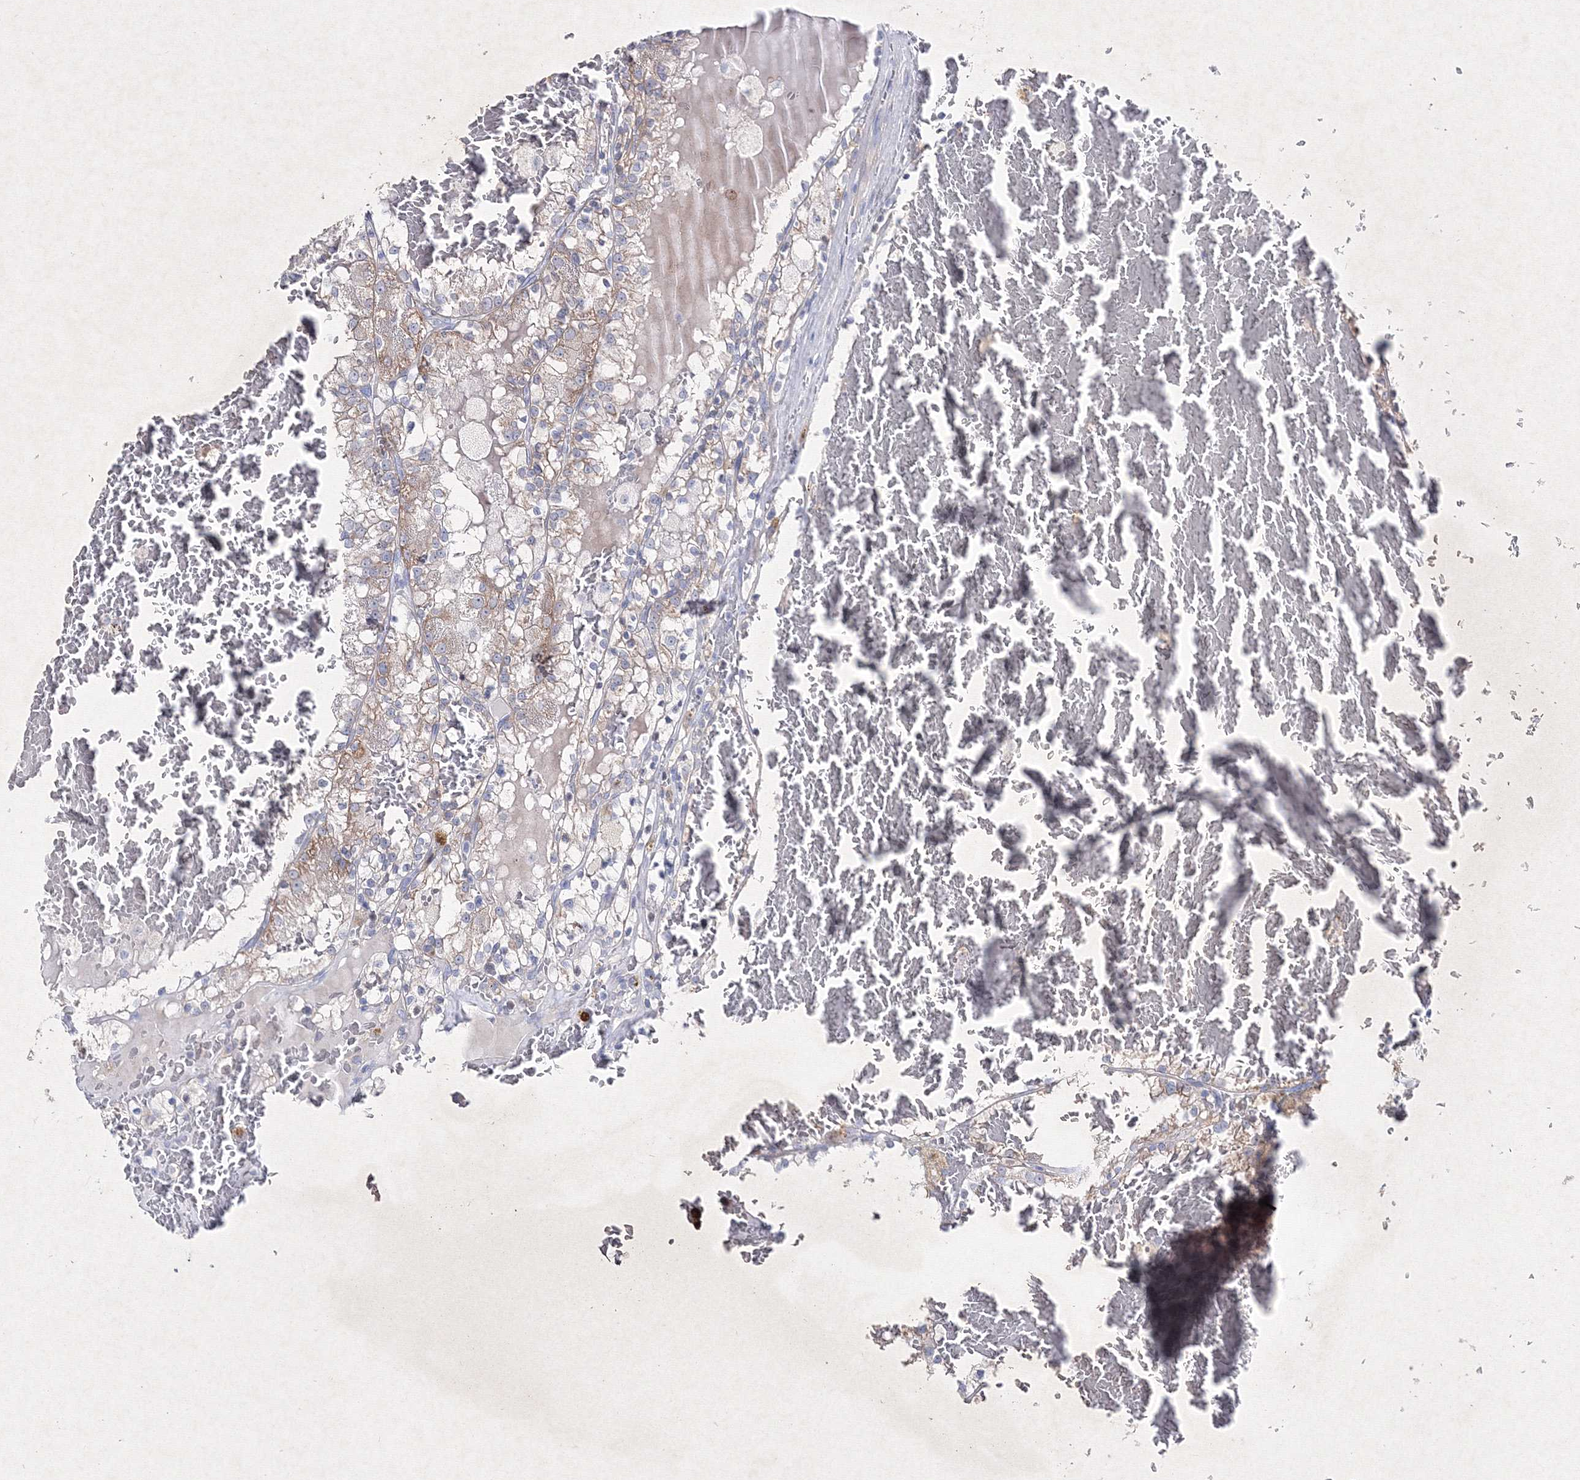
{"staining": {"intensity": "weak", "quantity": "<25%", "location": "cytoplasmic/membranous"}, "tissue": "renal cancer", "cell_type": "Tumor cells", "image_type": "cancer", "snomed": [{"axis": "morphology", "description": "Adenocarcinoma, NOS"}, {"axis": "topography", "description": "Kidney"}], "caption": "High magnification brightfield microscopy of renal cancer stained with DAB (brown) and counterstained with hematoxylin (blue): tumor cells show no significant expression.", "gene": "SMIM29", "patient": {"sex": "female", "age": 56}}